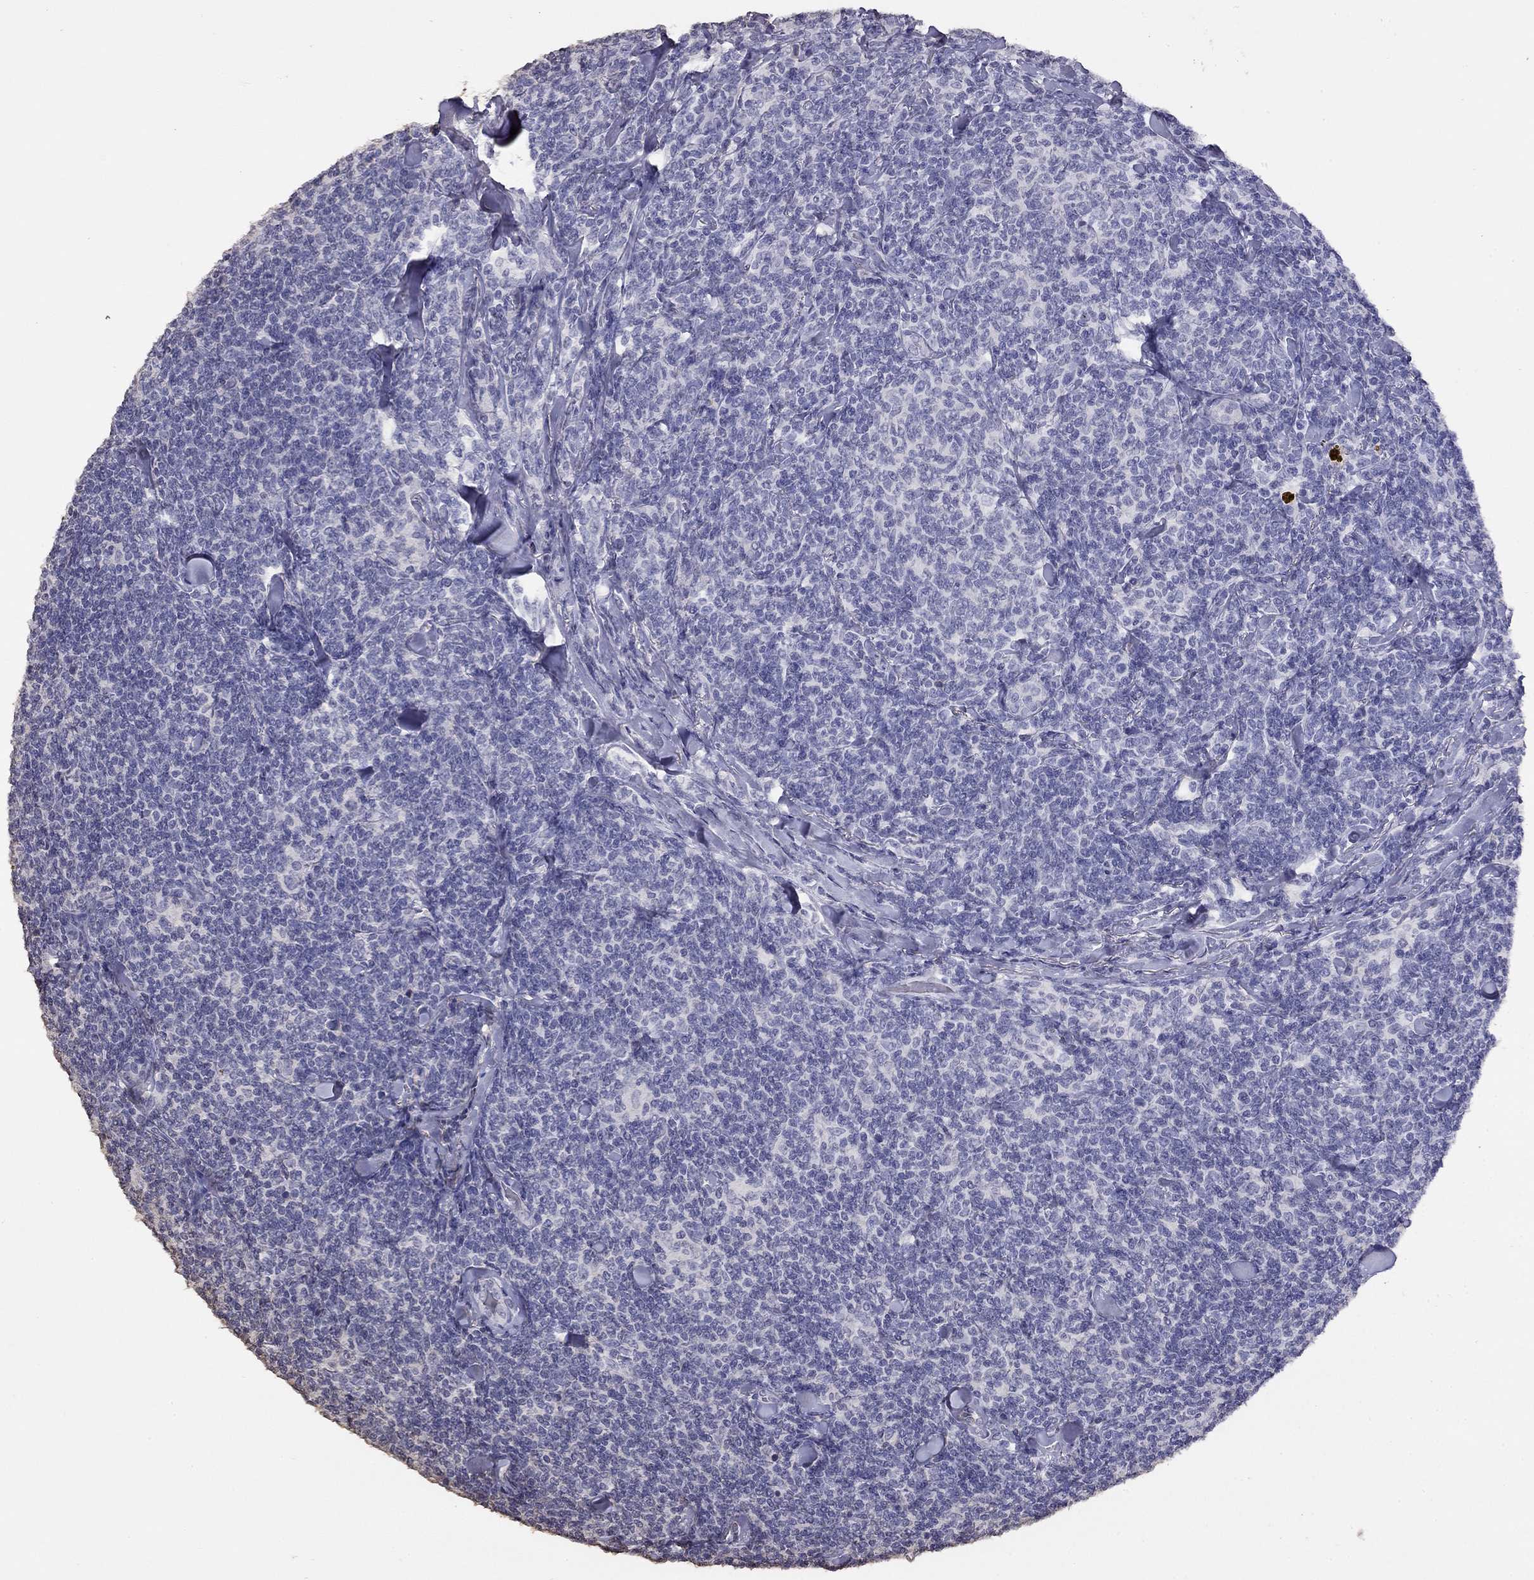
{"staining": {"intensity": "negative", "quantity": "none", "location": "none"}, "tissue": "lymphoma", "cell_type": "Tumor cells", "image_type": "cancer", "snomed": [{"axis": "morphology", "description": "Malignant lymphoma, non-Hodgkin's type, Low grade"}, {"axis": "topography", "description": "Lymph node"}], "caption": "High power microscopy image of an immunohistochemistry (IHC) photomicrograph of low-grade malignant lymphoma, non-Hodgkin's type, revealing no significant expression in tumor cells.", "gene": "SUN3", "patient": {"sex": "female", "age": 56}}